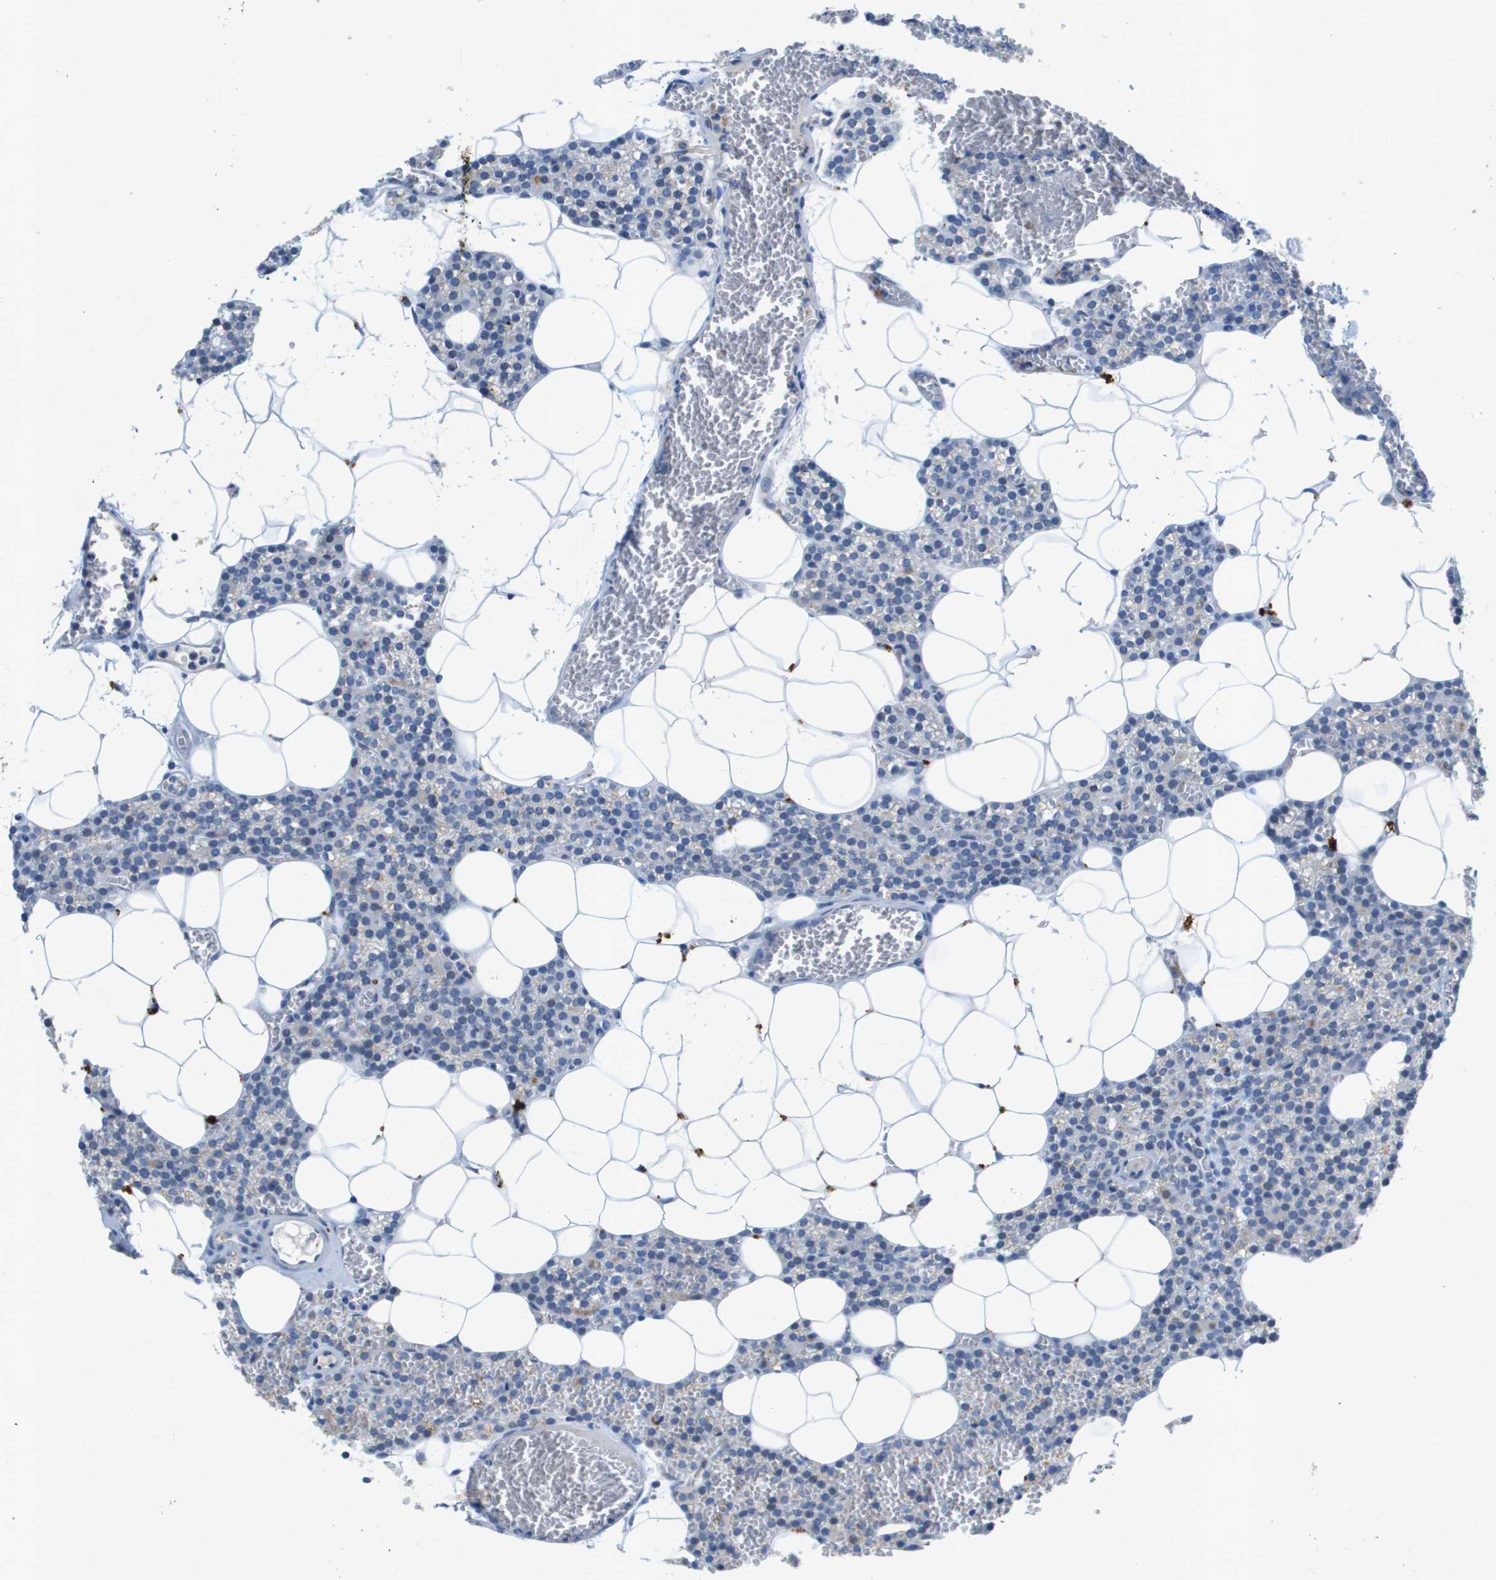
{"staining": {"intensity": "negative", "quantity": "none", "location": "none"}, "tissue": "parathyroid gland", "cell_type": "Glandular cells", "image_type": "normal", "snomed": [{"axis": "morphology", "description": "Normal tissue, NOS"}, {"axis": "morphology", "description": "Adenoma, NOS"}, {"axis": "topography", "description": "Parathyroid gland"}], "caption": "Human parathyroid gland stained for a protein using immunohistochemistry (IHC) reveals no expression in glandular cells.", "gene": "ITGA6", "patient": {"sex": "female", "age": 58}}